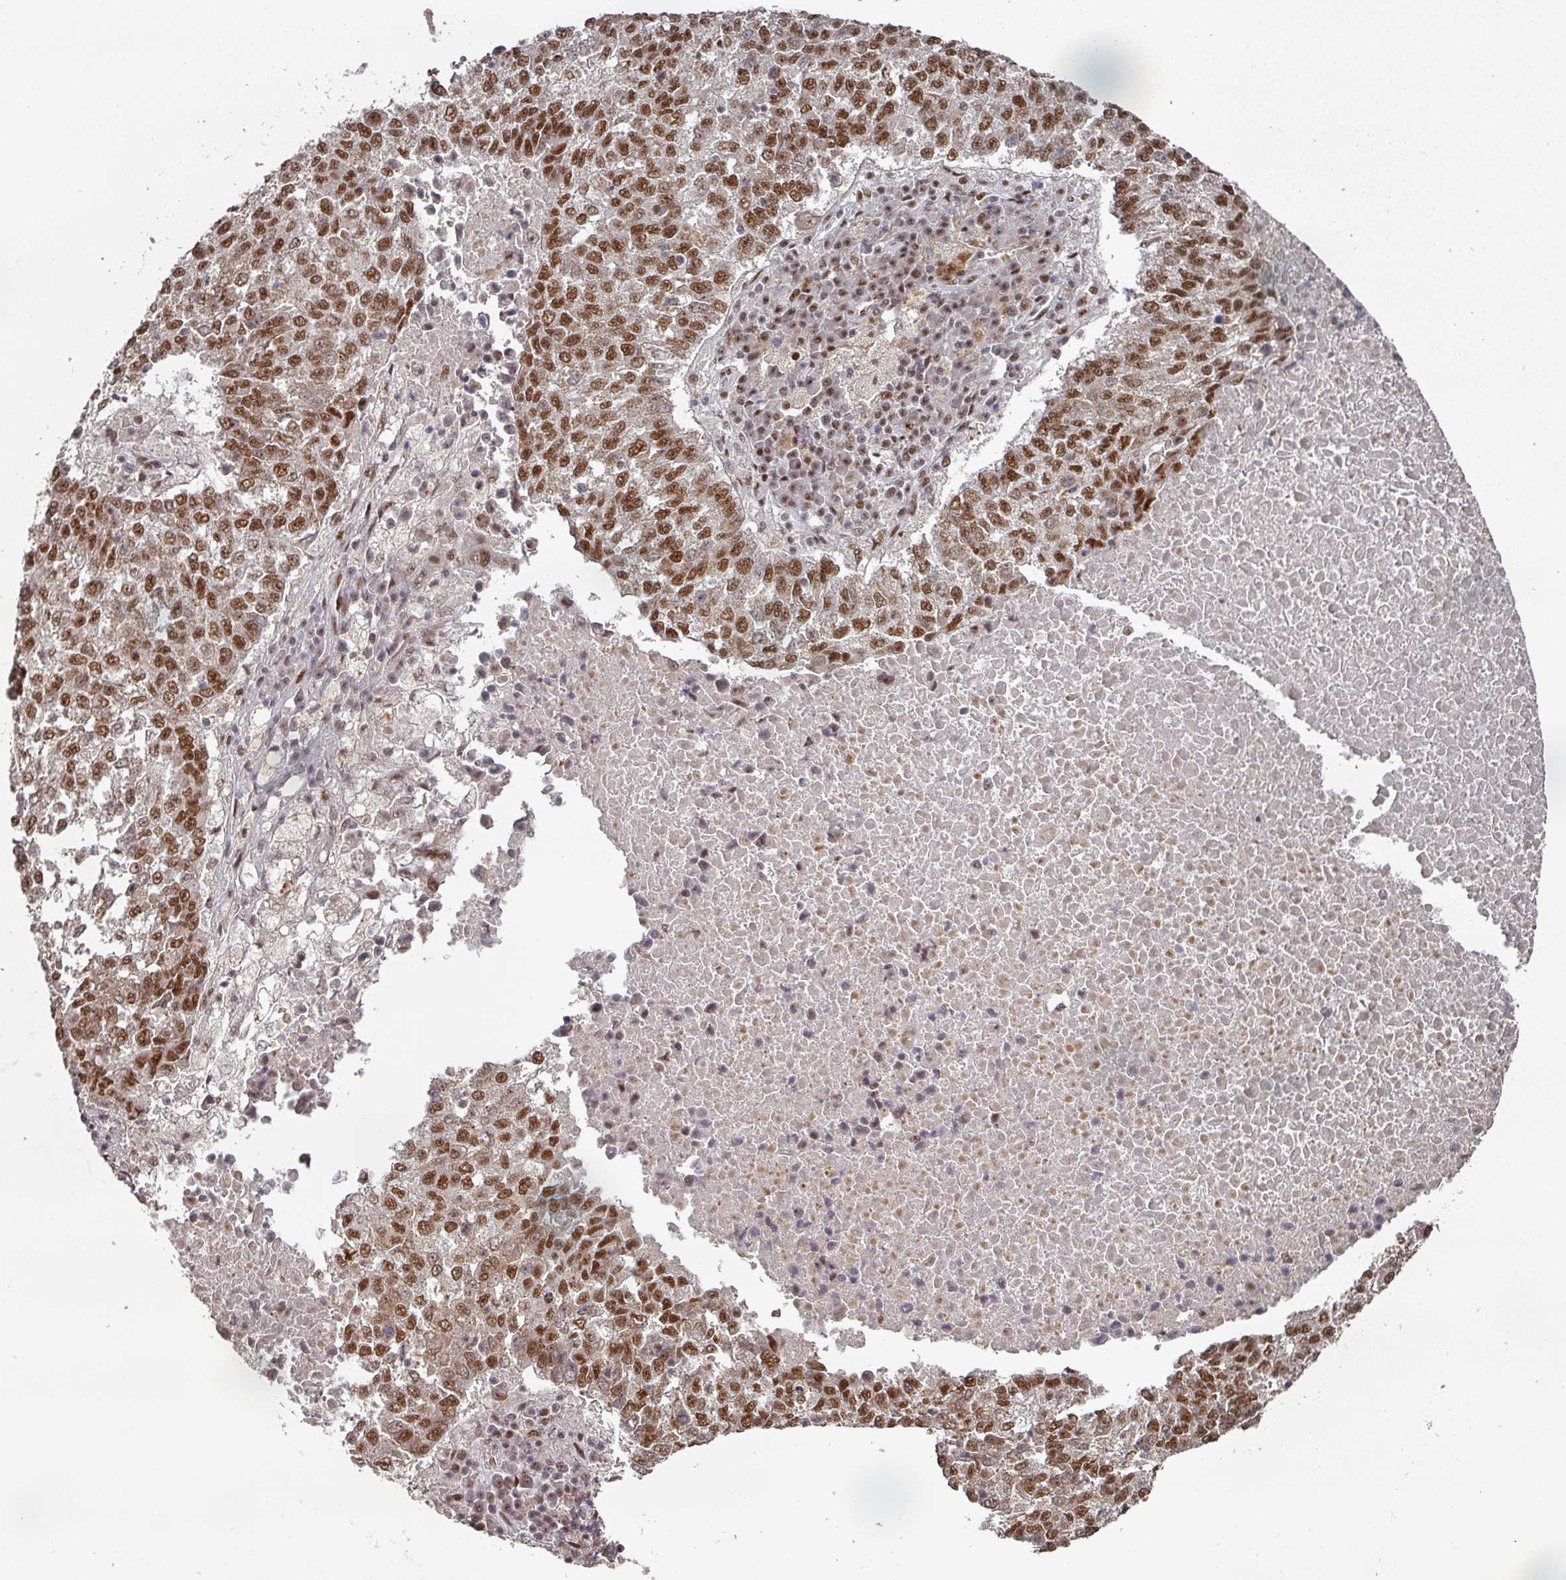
{"staining": {"intensity": "moderate", "quantity": ">75%", "location": "nuclear"}, "tissue": "lung cancer", "cell_type": "Tumor cells", "image_type": "cancer", "snomed": [{"axis": "morphology", "description": "Squamous cell carcinoma, NOS"}, {"axis": "topography", "description": "Lung"}], "caption": "High-power microscopy captured an immunohistochemistry (IHC) photomicrograph of lung cancer, revealing moderate nuclear expression in about >75% of tumor cells.", "gene": "MEPCE", "patient": {"sex": "male", "age": 73}}